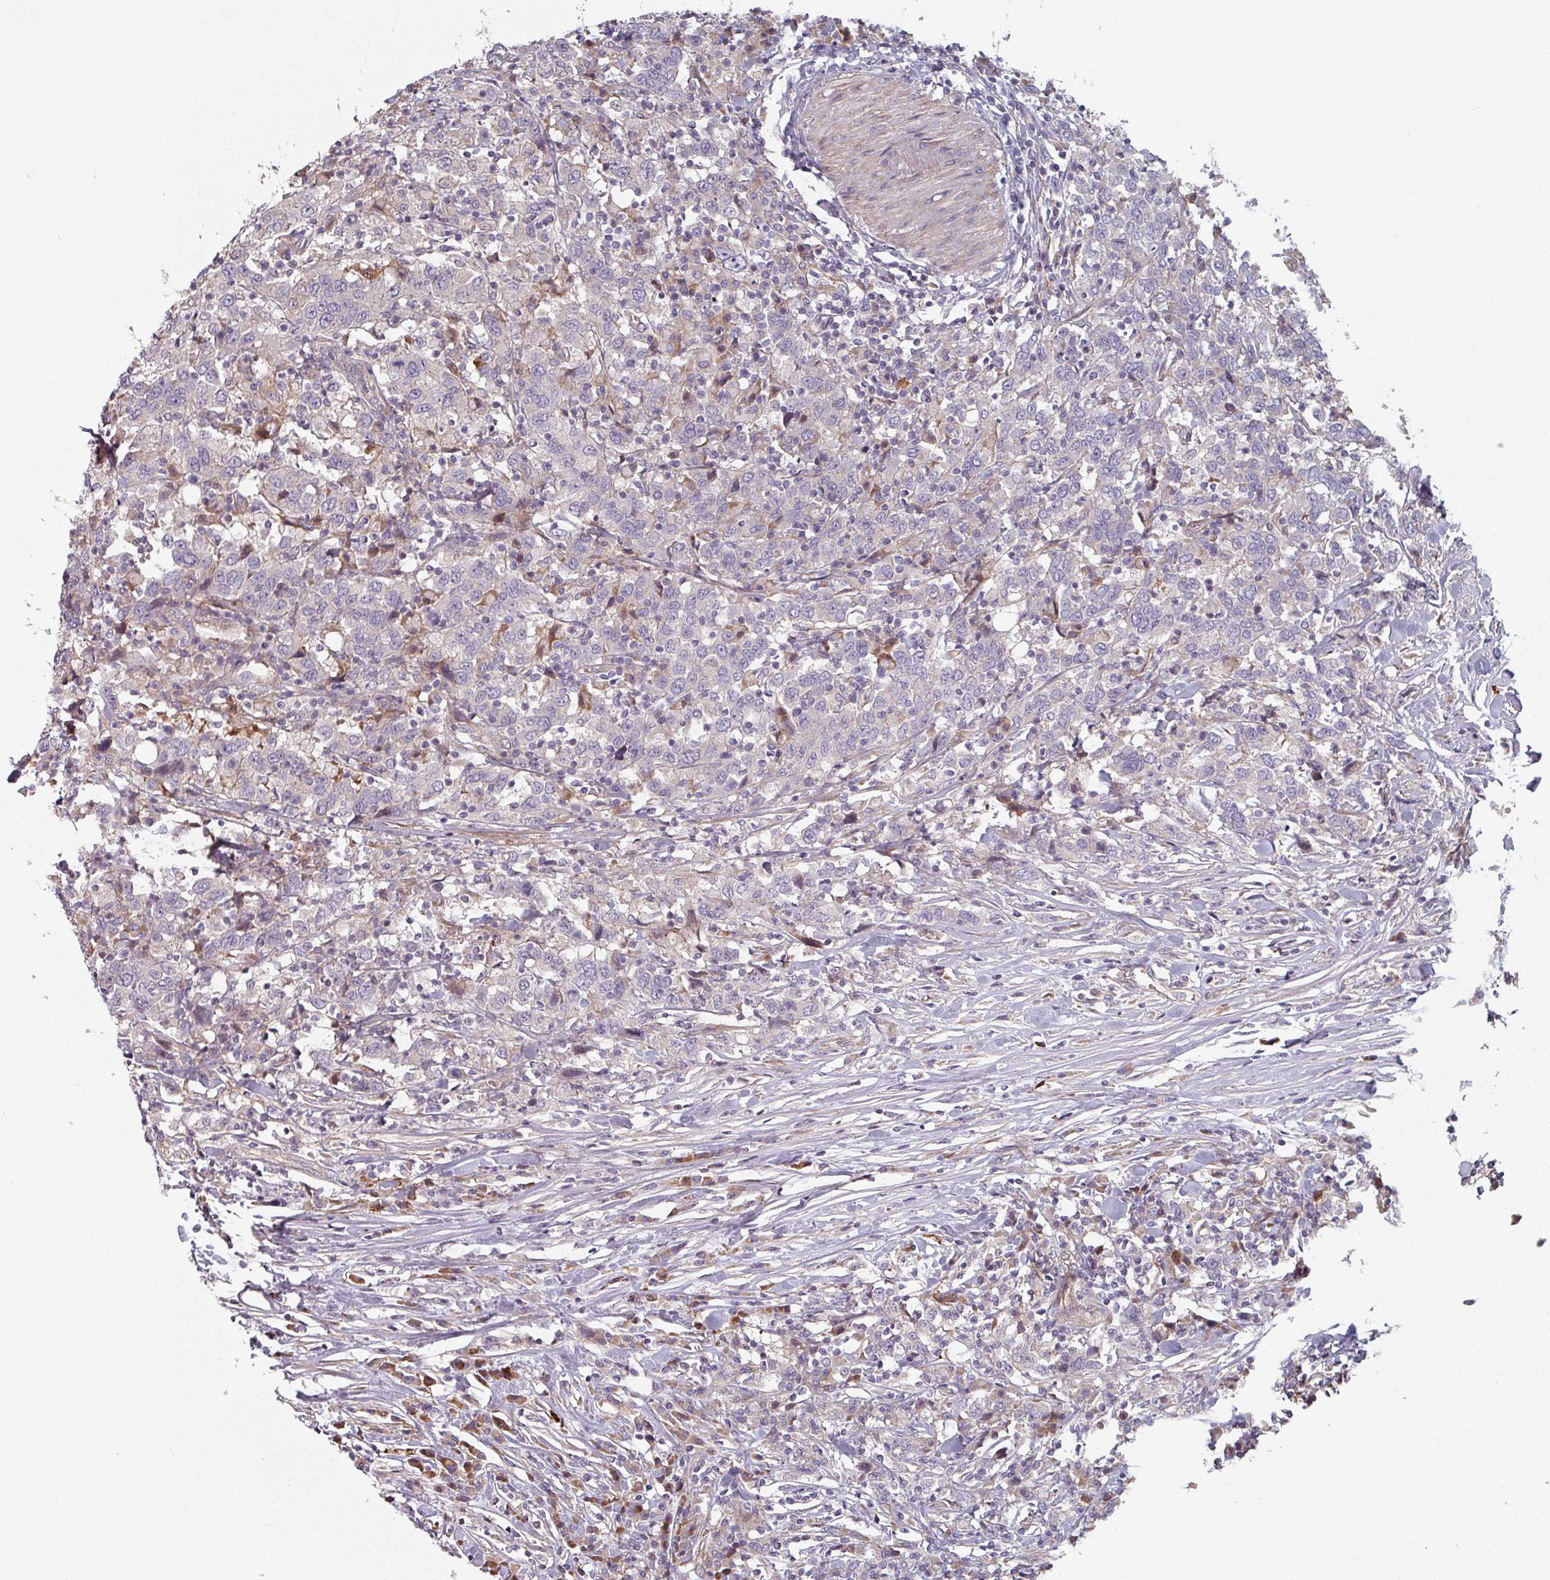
{"staining": {"intensity": "negative", "quantity": "none", "location": "none"}, "tissue": "urothelial cancer", "cell_type": "Tumor cells", "image_type": "cancer", "snomed": [{"axis": "morphology", "description": "Urothelial carcinoma, High grade"}, {"axis": "topography", "description": "Urinary bladder"}], "caption": "This image is of urothelial cancer stained with IHC to label a protein in brown with the nuclei are counter-stained blue. There is no staining in tumor cells. The staining is performed using DAB brown chromogen with nuclei counter-stained in using hematoxylin.", "gene": "C4BPB", "patient": {"sex": "male", "age": 61}}